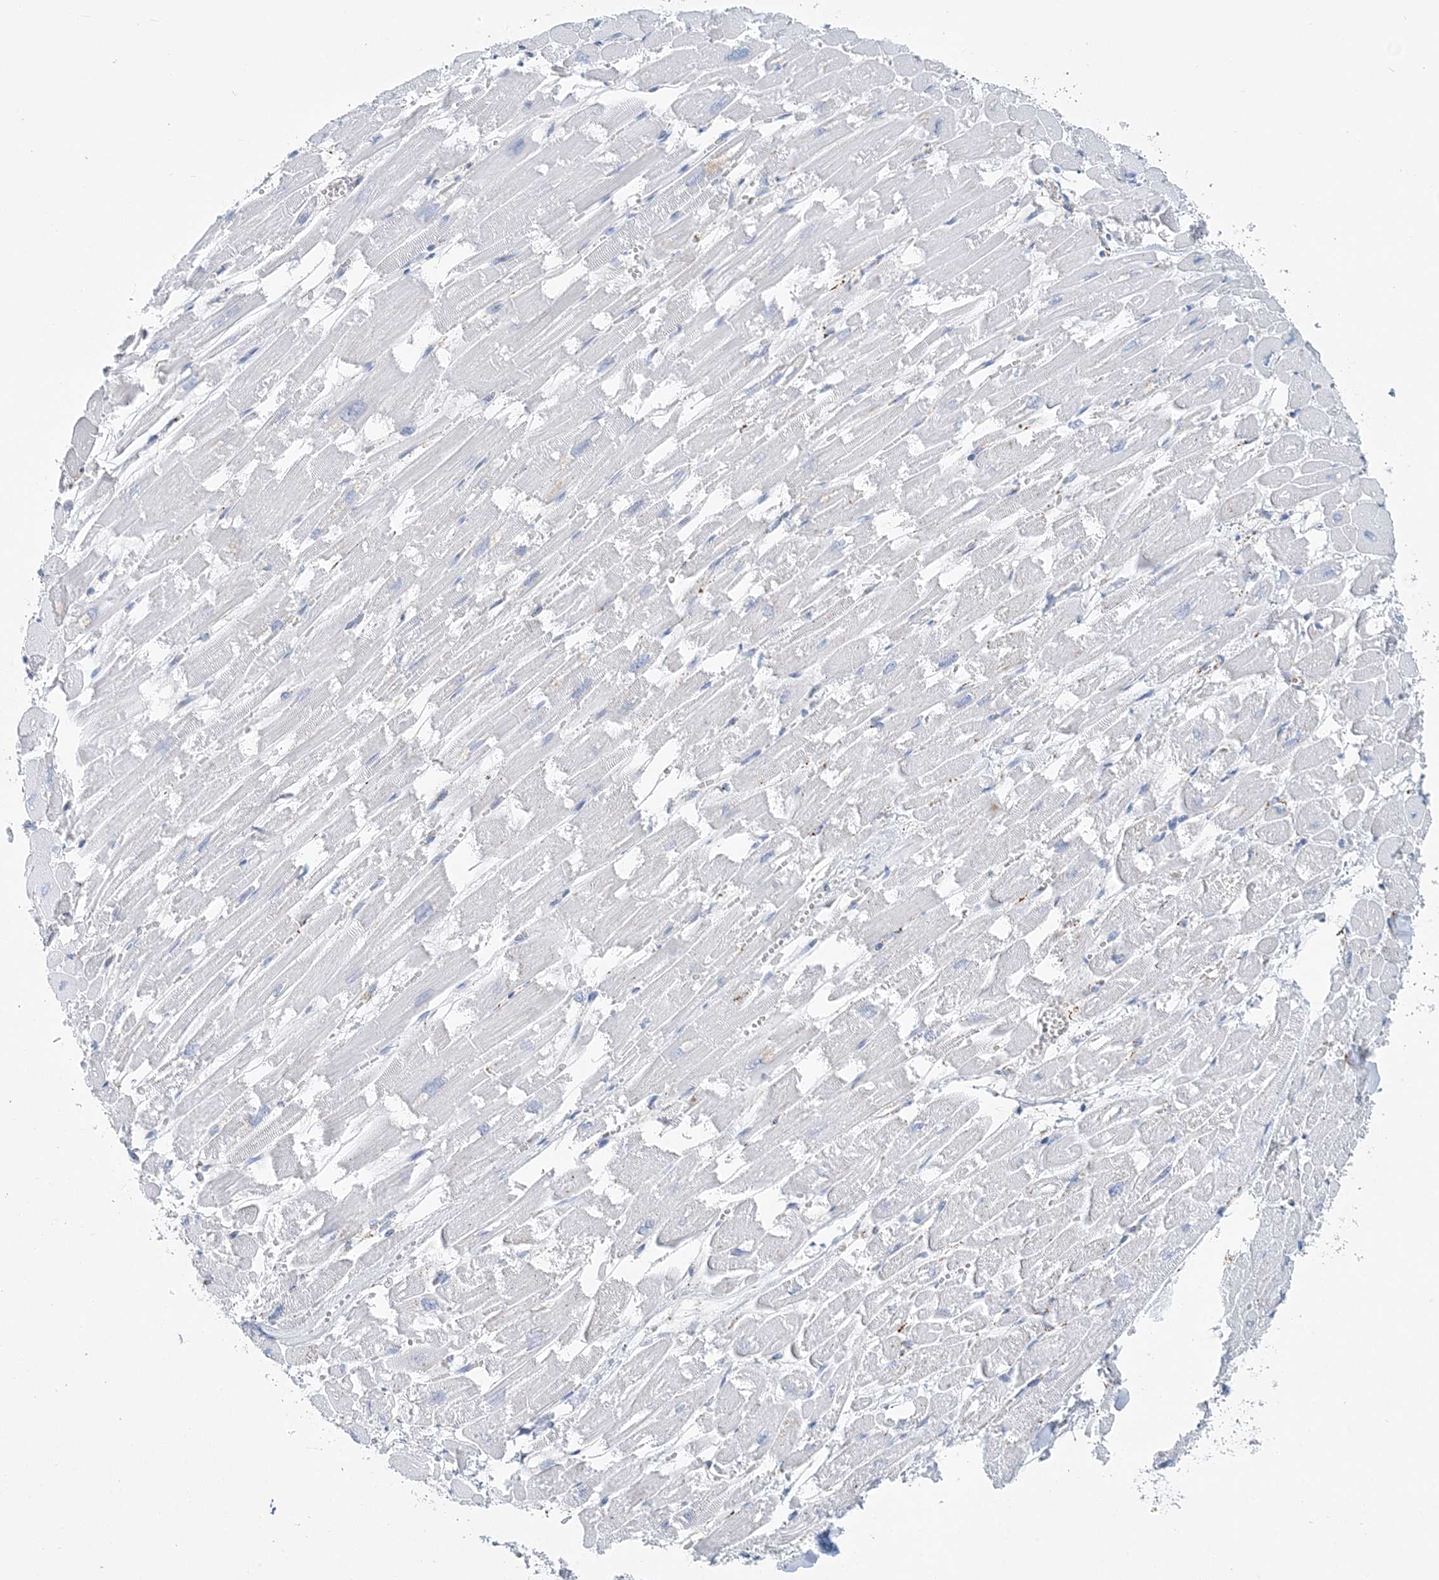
{"staining": {"intensity": "negative", "quantity": "none", "location": "none"}, "tissue": "heart muscle", "cell_type": "Cardiomyocytes", "image_type": "normal", "snomed": [{"axis": "morphology", "description": "Normal tissue, NOS"}, {"axis": "topography", "description": "Heart"}], "caption": "The photomicrograph exhibits no significant expression in cardiomyocytes of heart muscle.", "gene": "NKX6", "patient": {"sex": "male", "age": 54}}